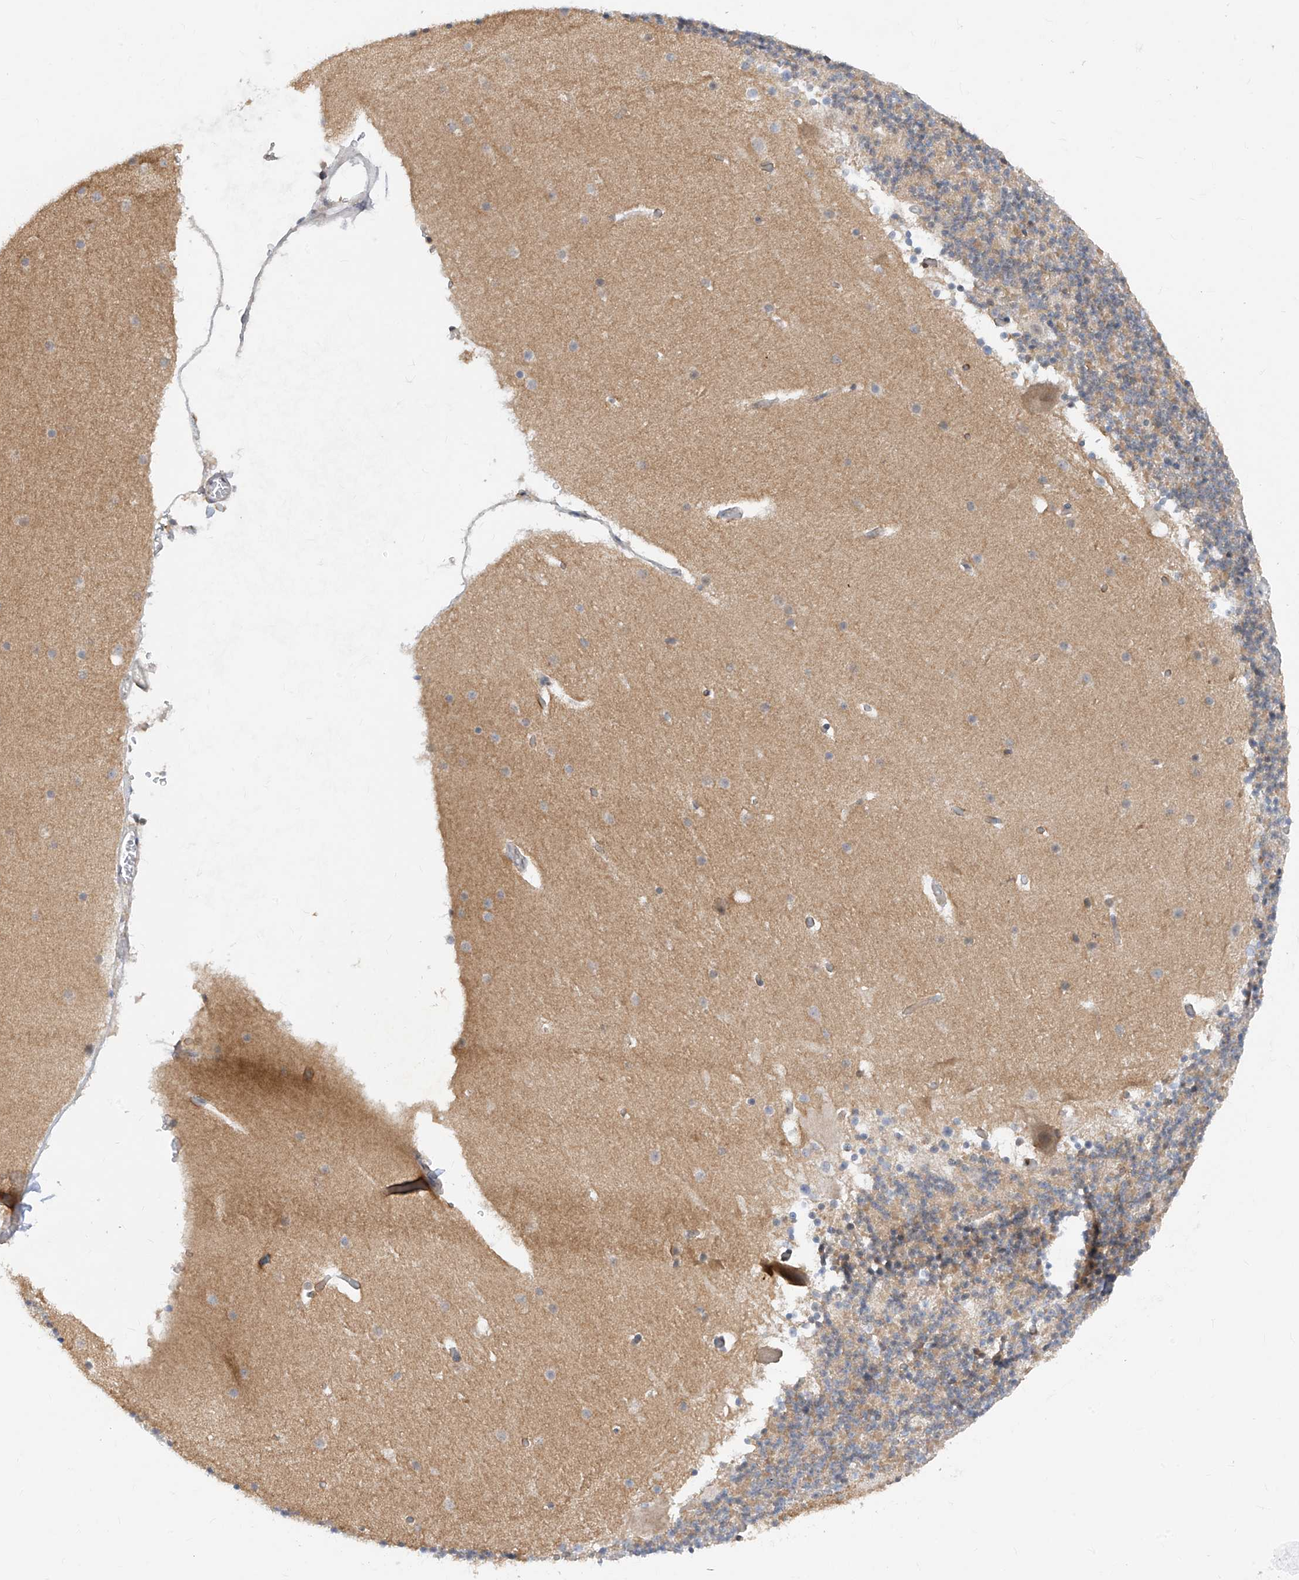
{"staining": {"intensity": "moderate", "quantity": "25%-75%", "location": "cytoplasmic/membranous"}, "tissue": "cerebellum", "cell_type": "Cells in granular layer", "image_type": "normal", "snomed": [{"axis": "morphology", "description": "Normal tissue, NOS"}, {"axis": "topography", "description": "Cerebellum"}], "caption": "Immunohistochemical staining of unremarkable cerebellum exhibits 25%-75% levels of moderate cytoplasmic/membranous protein expression in approximately 25%-75% of cells in granular layer. (IHC, brightfield microscopy, high magnification).", "gene": "ZNF358", "patient": {"sex": "male", "age": 57}}